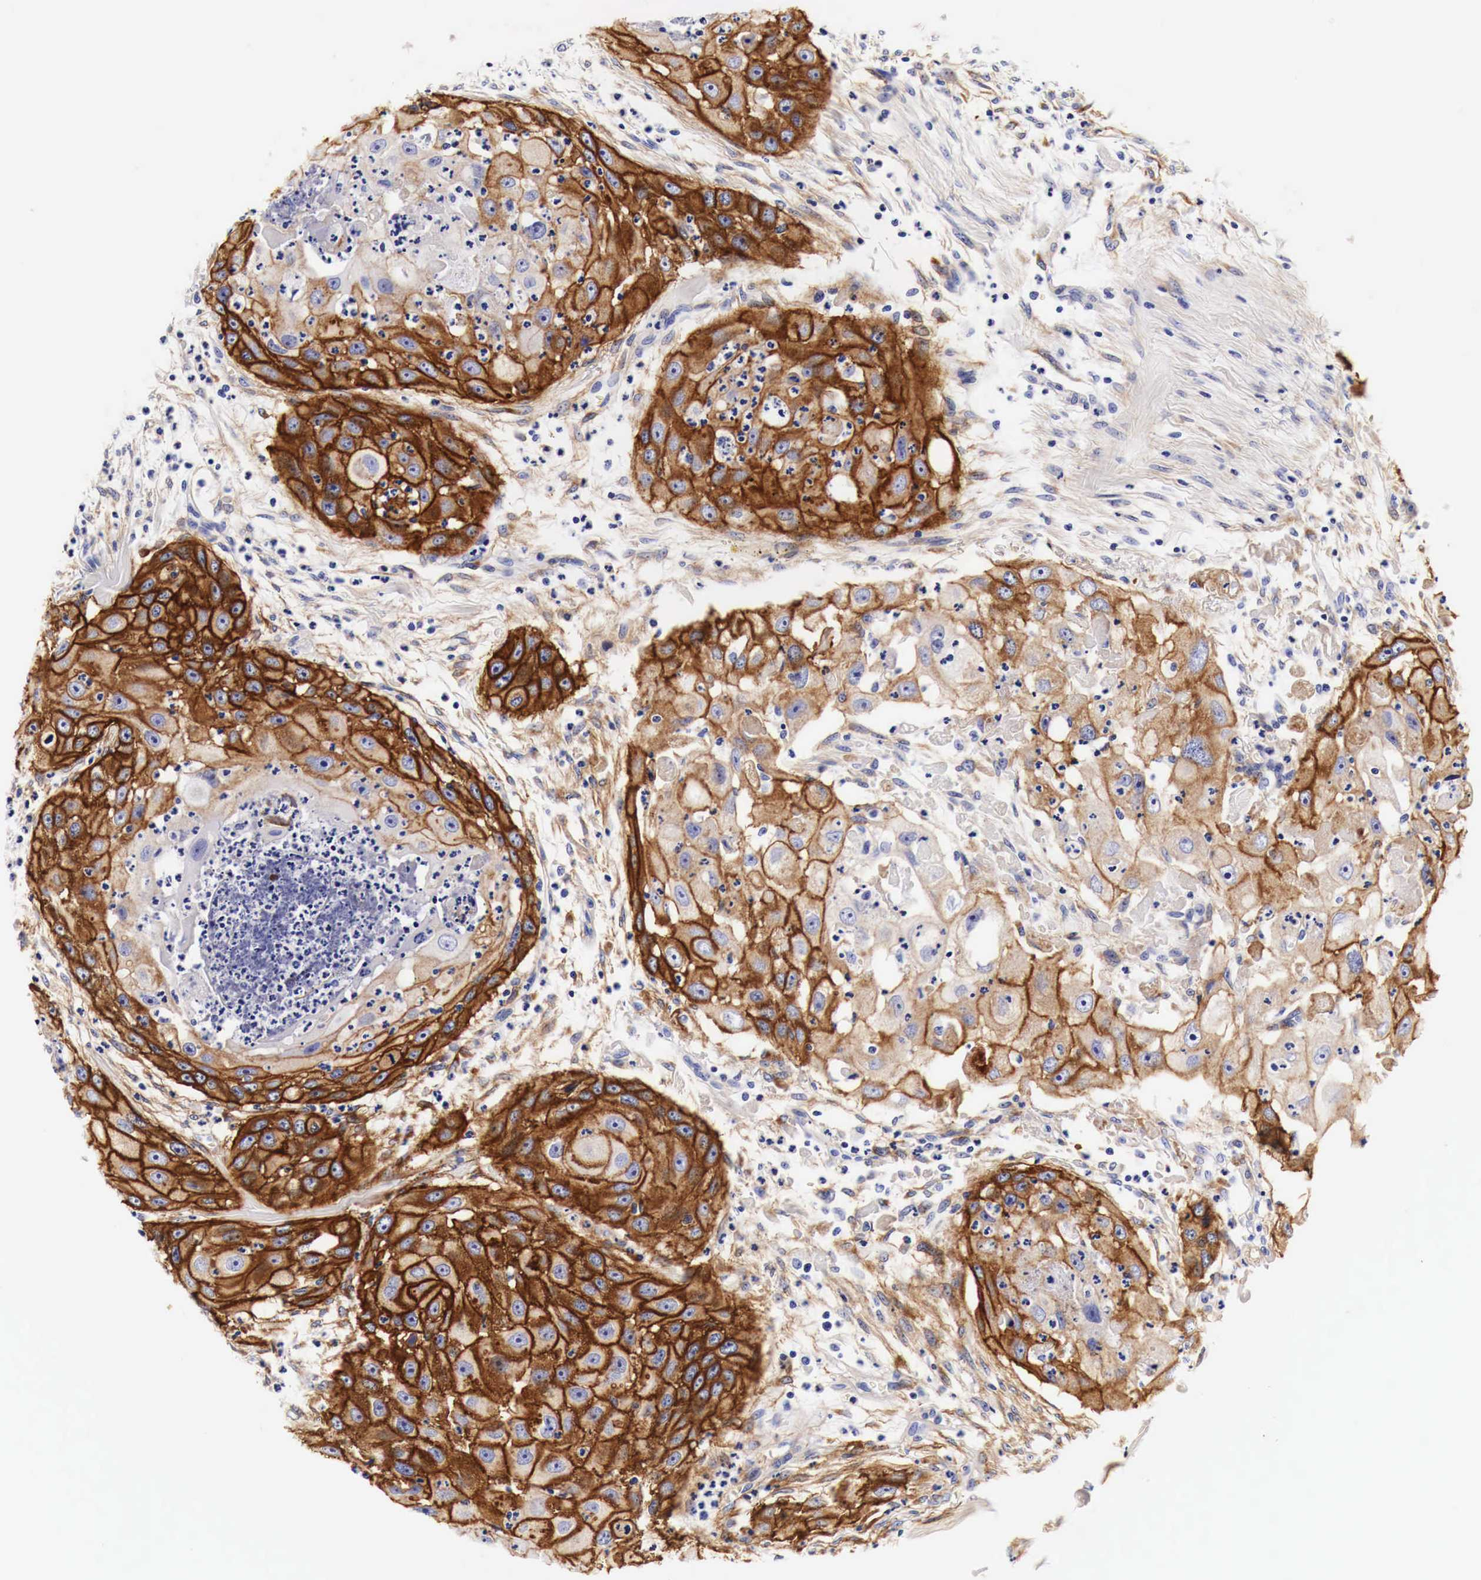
{"staining": {"intensity": "strong", "quantity": "25%-75%", "location": "cytoplasmic/membranous"}, "tissue": "head and neck cancer", "cell_type": "Tumor cells", "image_type": "cancer", "snomed": [{"axis": "morphology", "description": "Squamous cell carcinoma, NOS"}, {"axis": "topography", "description": "Head-Neck"}], "caption": "The immunohistochemical stain labels strong cytoplasmic/membranous expression in tumor cells of head and neck cancer tissue. (Brightfield microscopy of DAB IHC at high magnification).", "gene": "EGFR", "patient": {"sex": "male", "age": 64}}